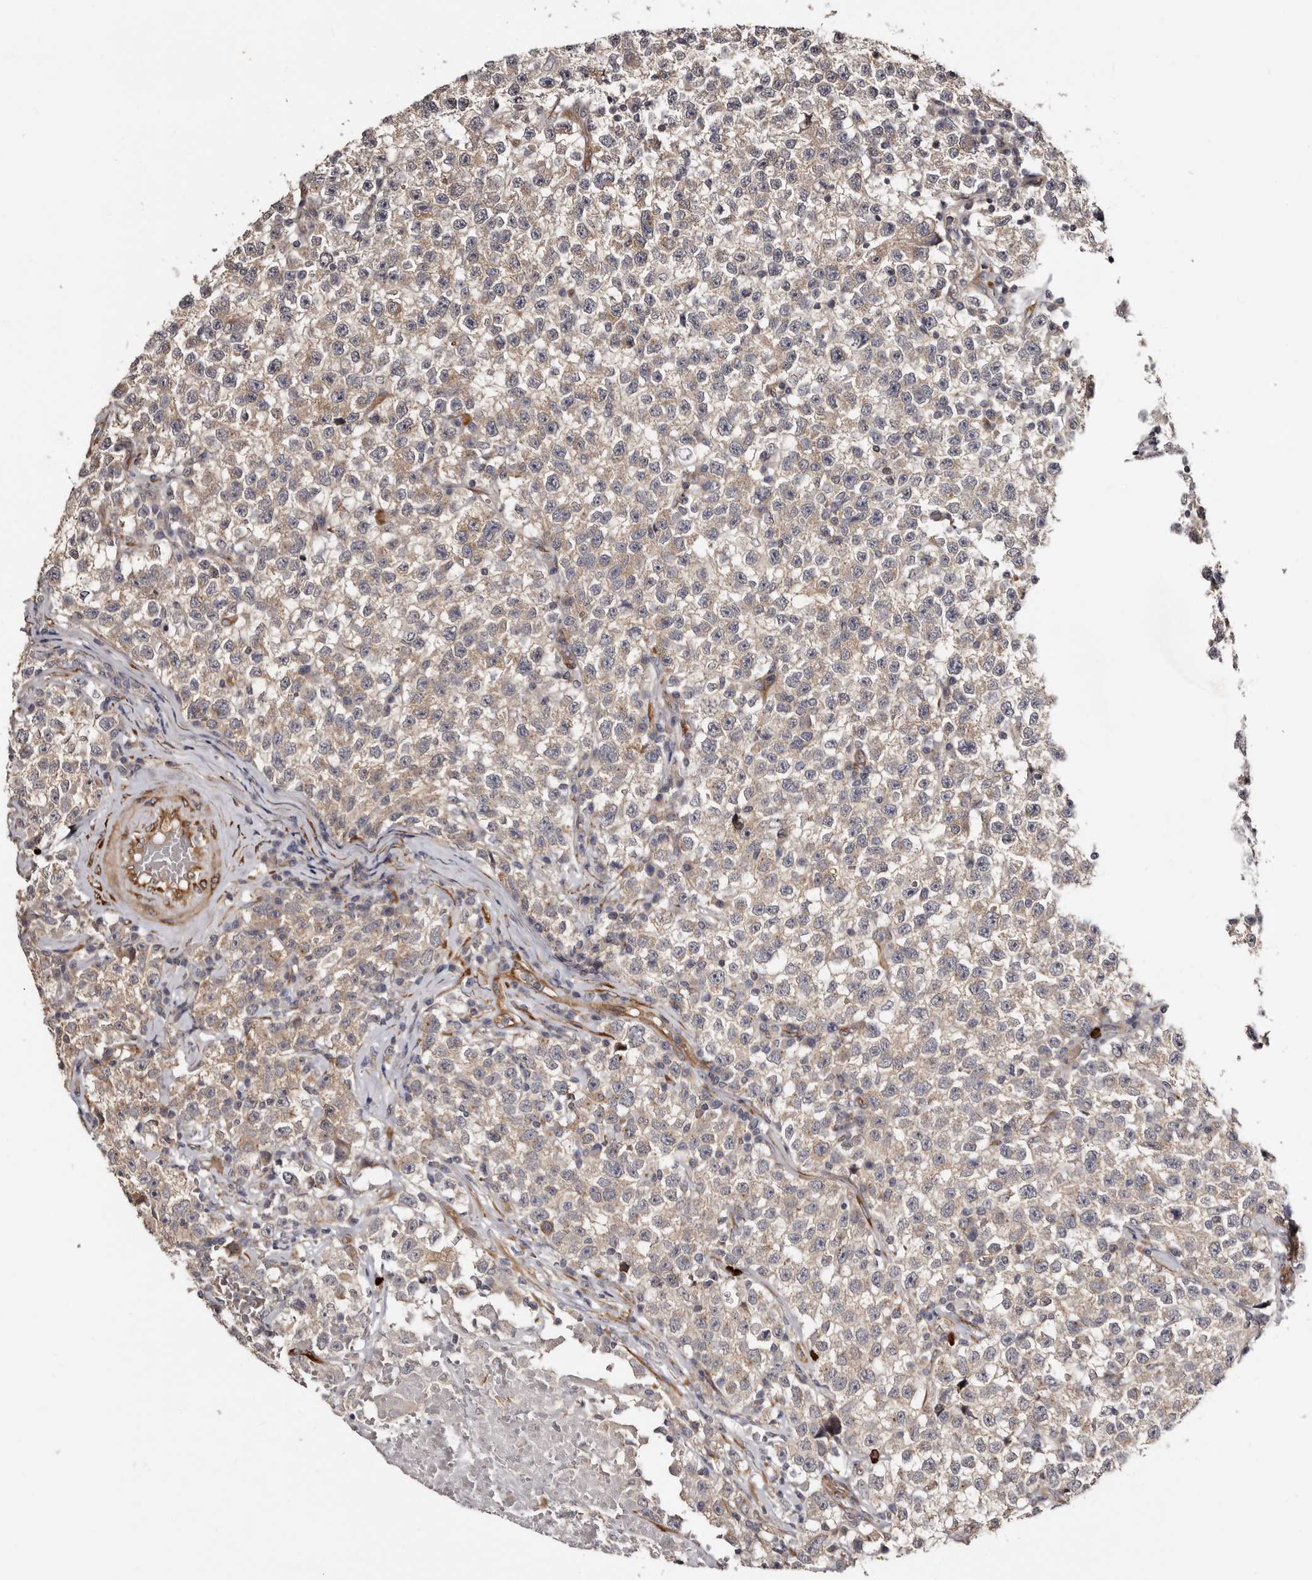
{"staining": {"intensity": "weak", "quantity": ">75%", "location": "cytoplasmic/membranous"}, "tissue": "testis cancer", "cell_type": "Tumor cells", "image_type": "cancer", "snomed": [{"axis": "morphology", "description": "Seminoma, NOS"}, {"axis": "topography", "description": "Testis"}], "caption": "Immunohistochemistry (DAB) staining of human testis seminoma reveals weak cytoplasmic/membranous protein expression in about >75% of tumor cells. (Brightfield microscopy of DAB IHC at high magnification).", "gene": "TBC1D22B", "patient": {"sex": "male", "age": 22}}